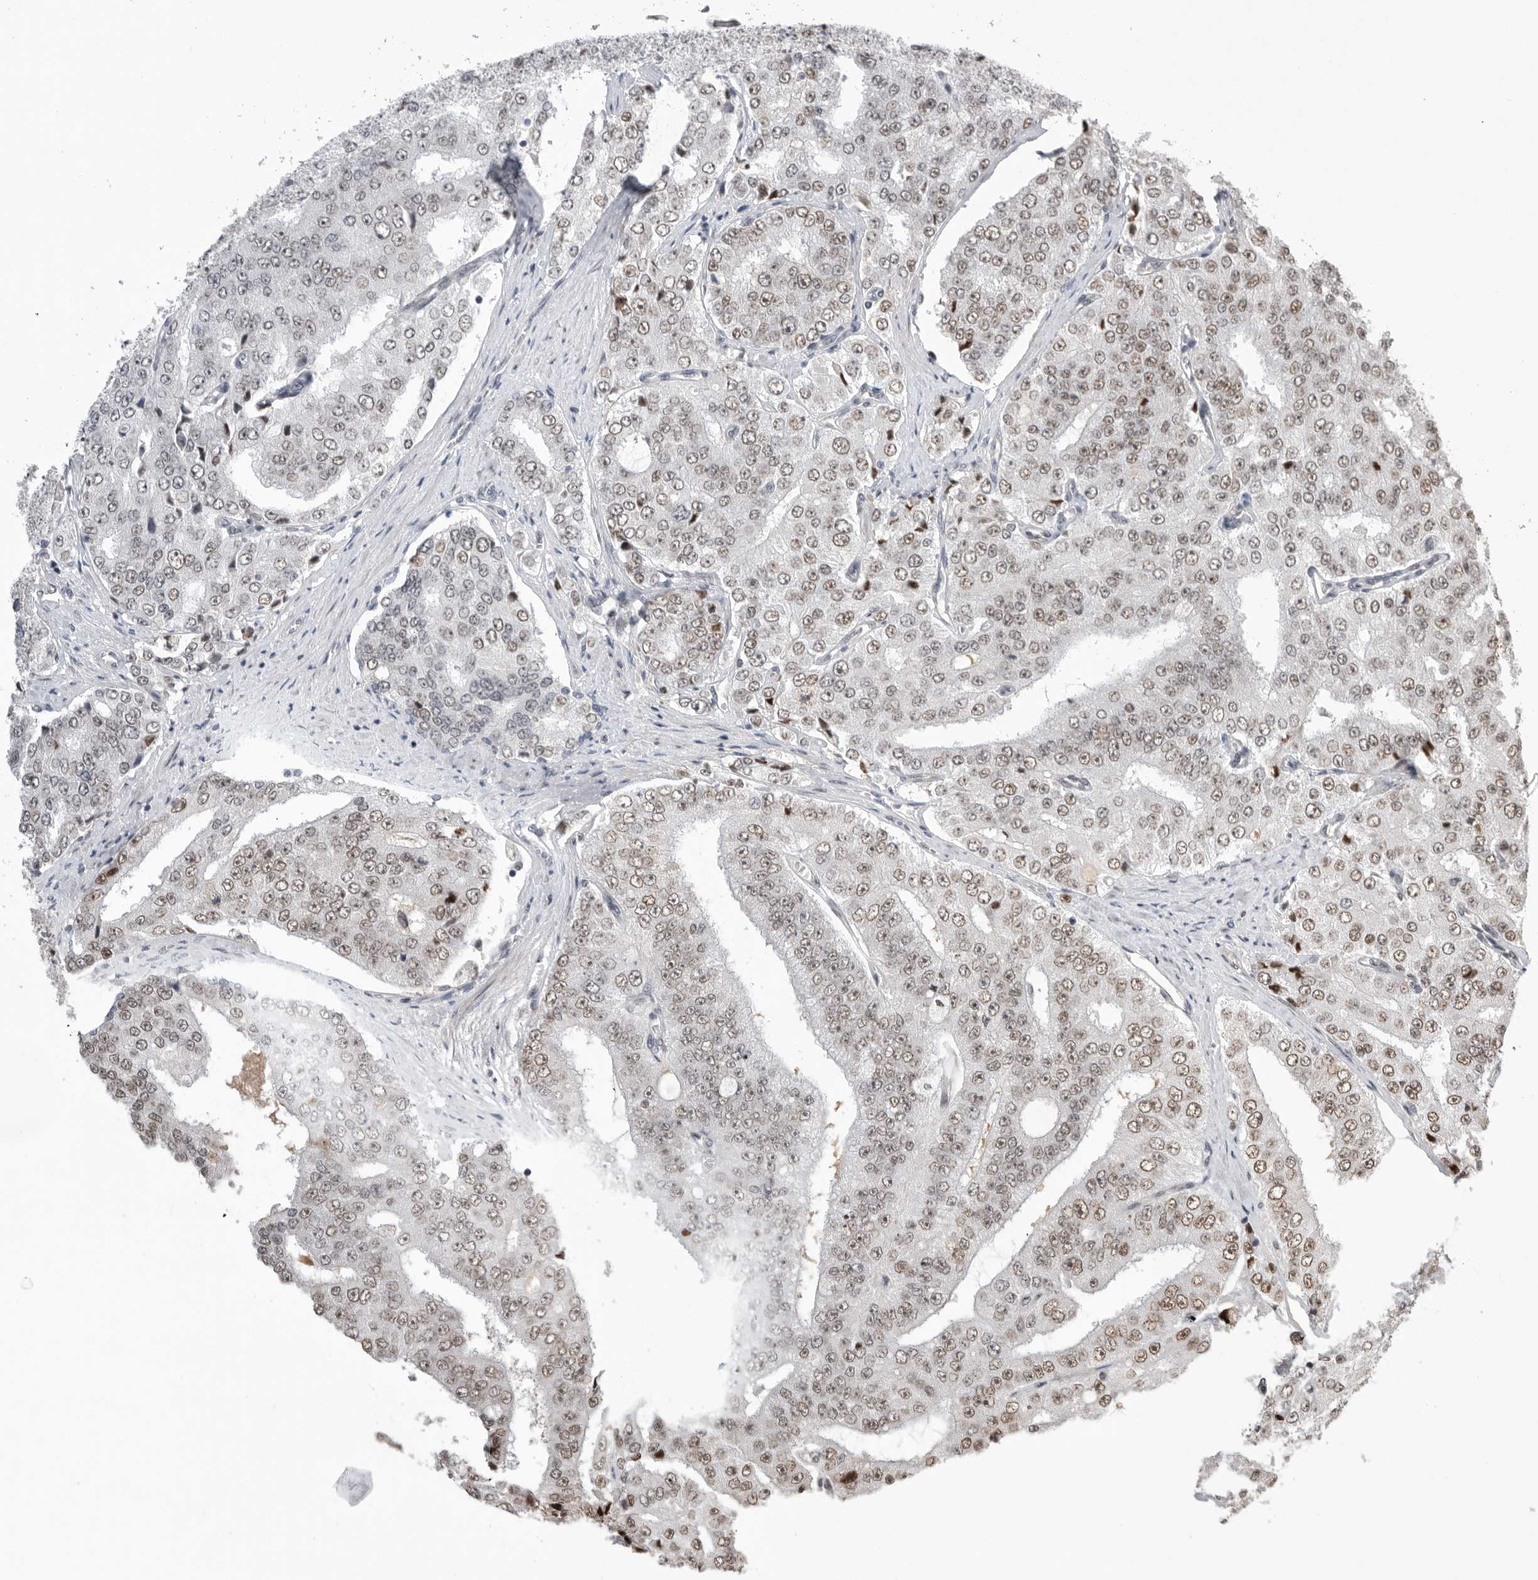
{"staining": {"intensity": "weak", "quantity": "25%-75%", "location": "nuclear"}, "tissue": "prostate cancer", "cell_type": "Tumor cells", "image_type": "cancer", "snomed": [{"axis": "morphology", "description": "Adenocarcinoma, High grade"}, {"axis": "topography", "description": "Prostate"}], "caption": "High-power microscopy captured an immunohistochemistry (IHC) histopathology image of prostate cancer (adenocarcinoma (high-grade)), revealing weak nuclear staining in approximately 25%-75% of tumor cells.", "gene": "POU5F1", "patient": {"sex": "male", "age": 58}}